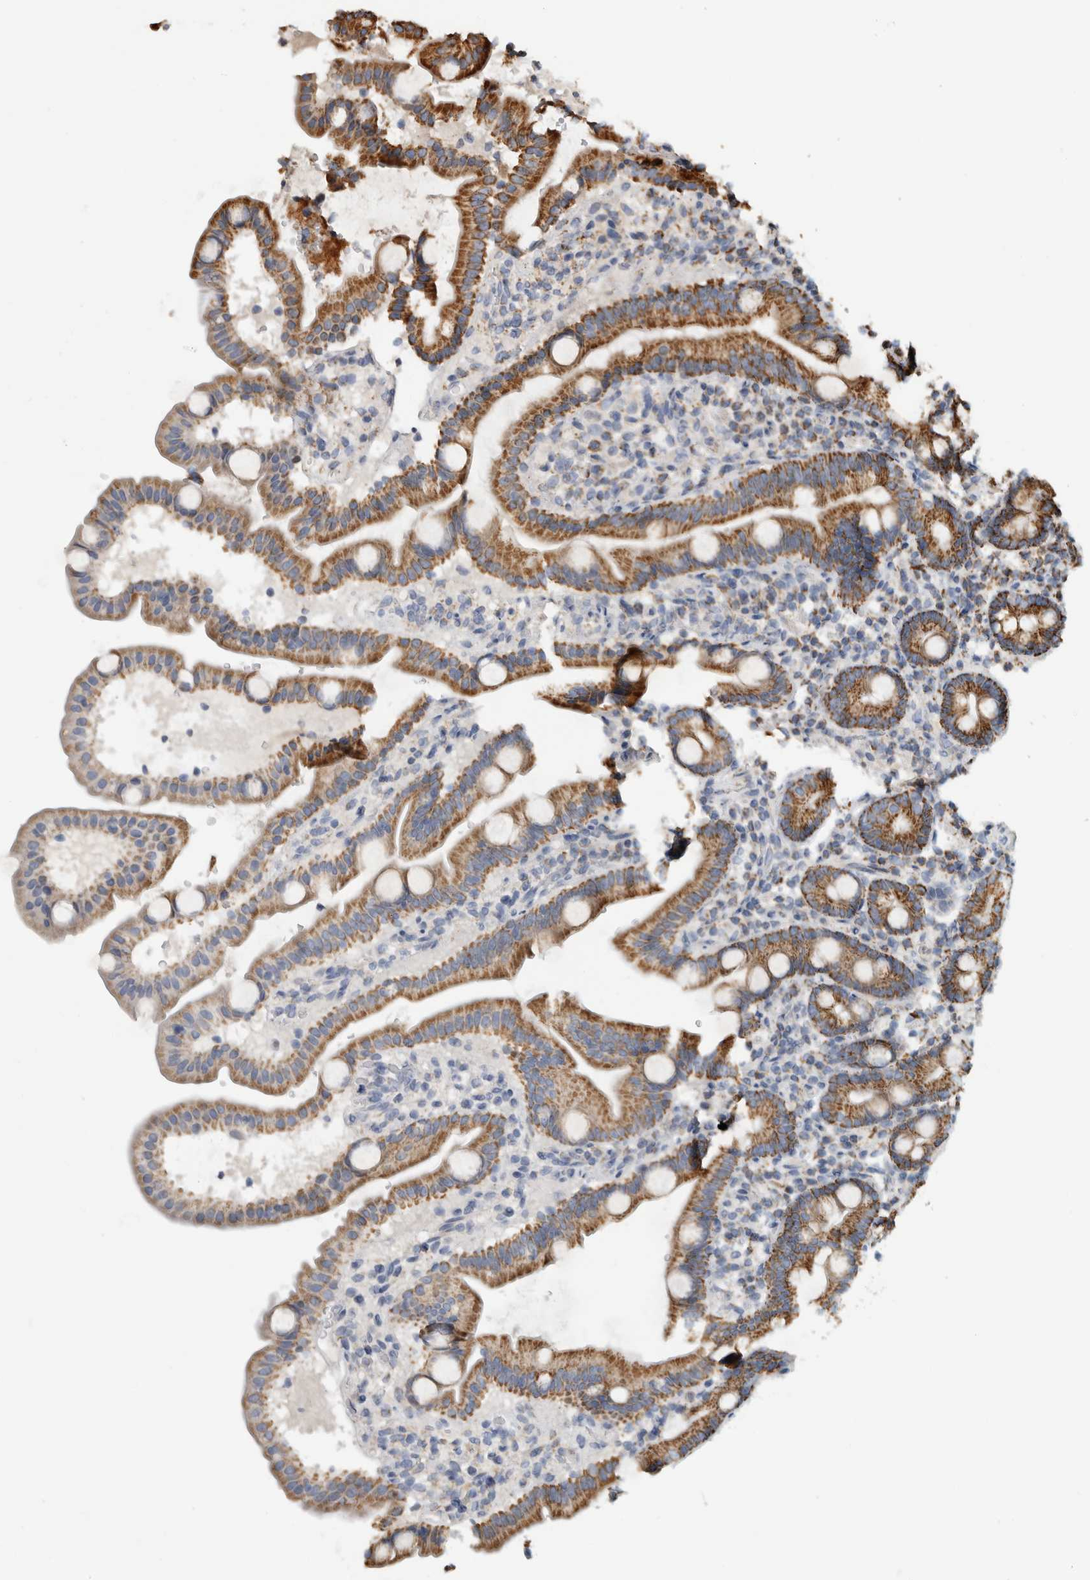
{"staining": {"intensity": "moderate", "quantity": ">75%", "location": "cytoplasmic/membranous"}, "tissue": "duodenum", "cell_type": "Glandular cells", "image_type": "normal", "snomed": [{"axis": "morphology", "description": "Normal tissue, NOS"}, {"axis": "topography", "description": "Duodenum"}], "caption": "An immunohistochemistry (IHC) photomicrograph of benign tissue is shown. Protein staining in brown labels moderate cytoplasmic/membranous positivity in duodenum within glandular cells. (Brightfield microscopy of DAB IHC at high magnification).", "gene": "ST8SIA1", "patient": {"sex": "male", "age": 54}}